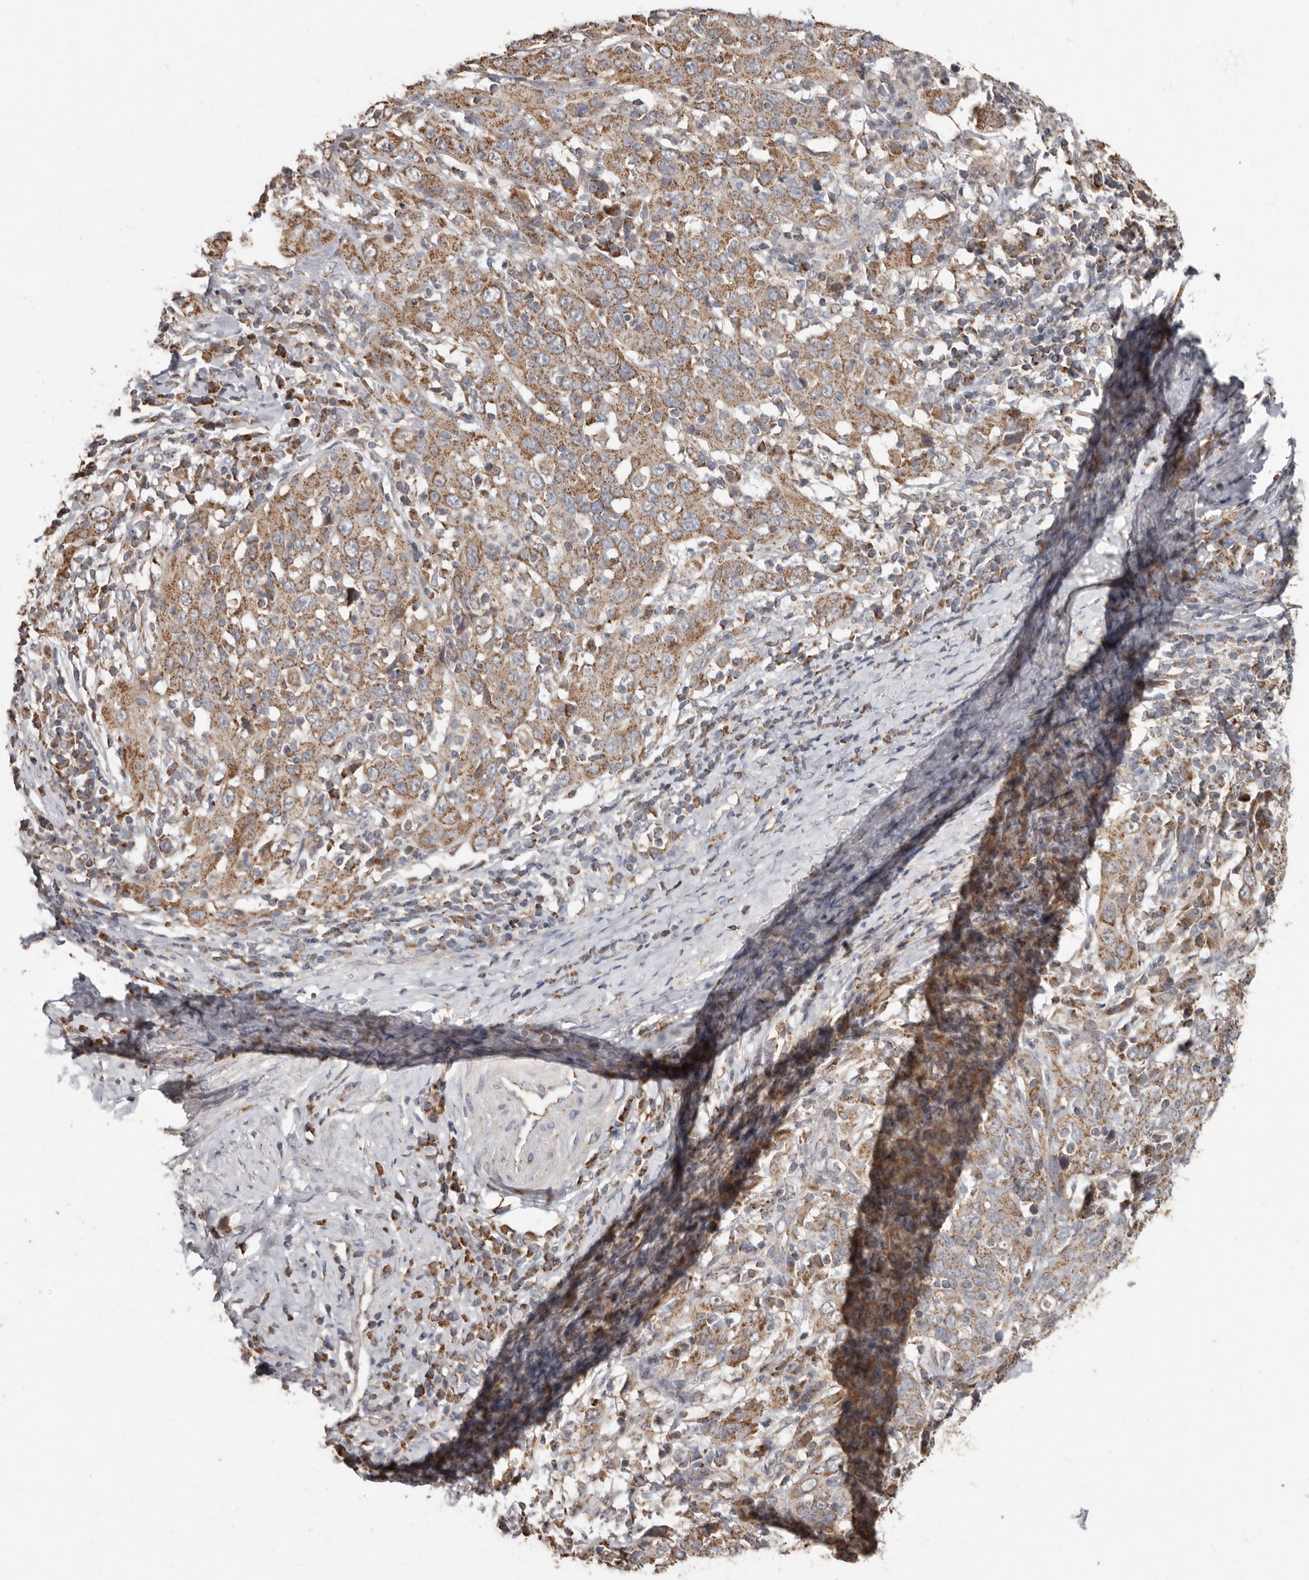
{"staining": {"intensity": "moderate", "quantity": ">75%", "location": "cytoplasmic/membranous"}, "tissue": "cervical cancer", "cell_type": "Tumor cells", "image_type": "cancer", "snomed": [{"axis": "morphology", "description": "Squamous cell carcinoma, NOS"}, {"axis": "topography", "description": "Cervix"}], "caption": "Moderate cytoplasmic/membranous staining for a protein is identified in approximately >75% of tumor cells of cervical squamous cell carcinoma using IHC.", "gene": "KIF26B", "patient": {"sex": "female", "age": 46}}